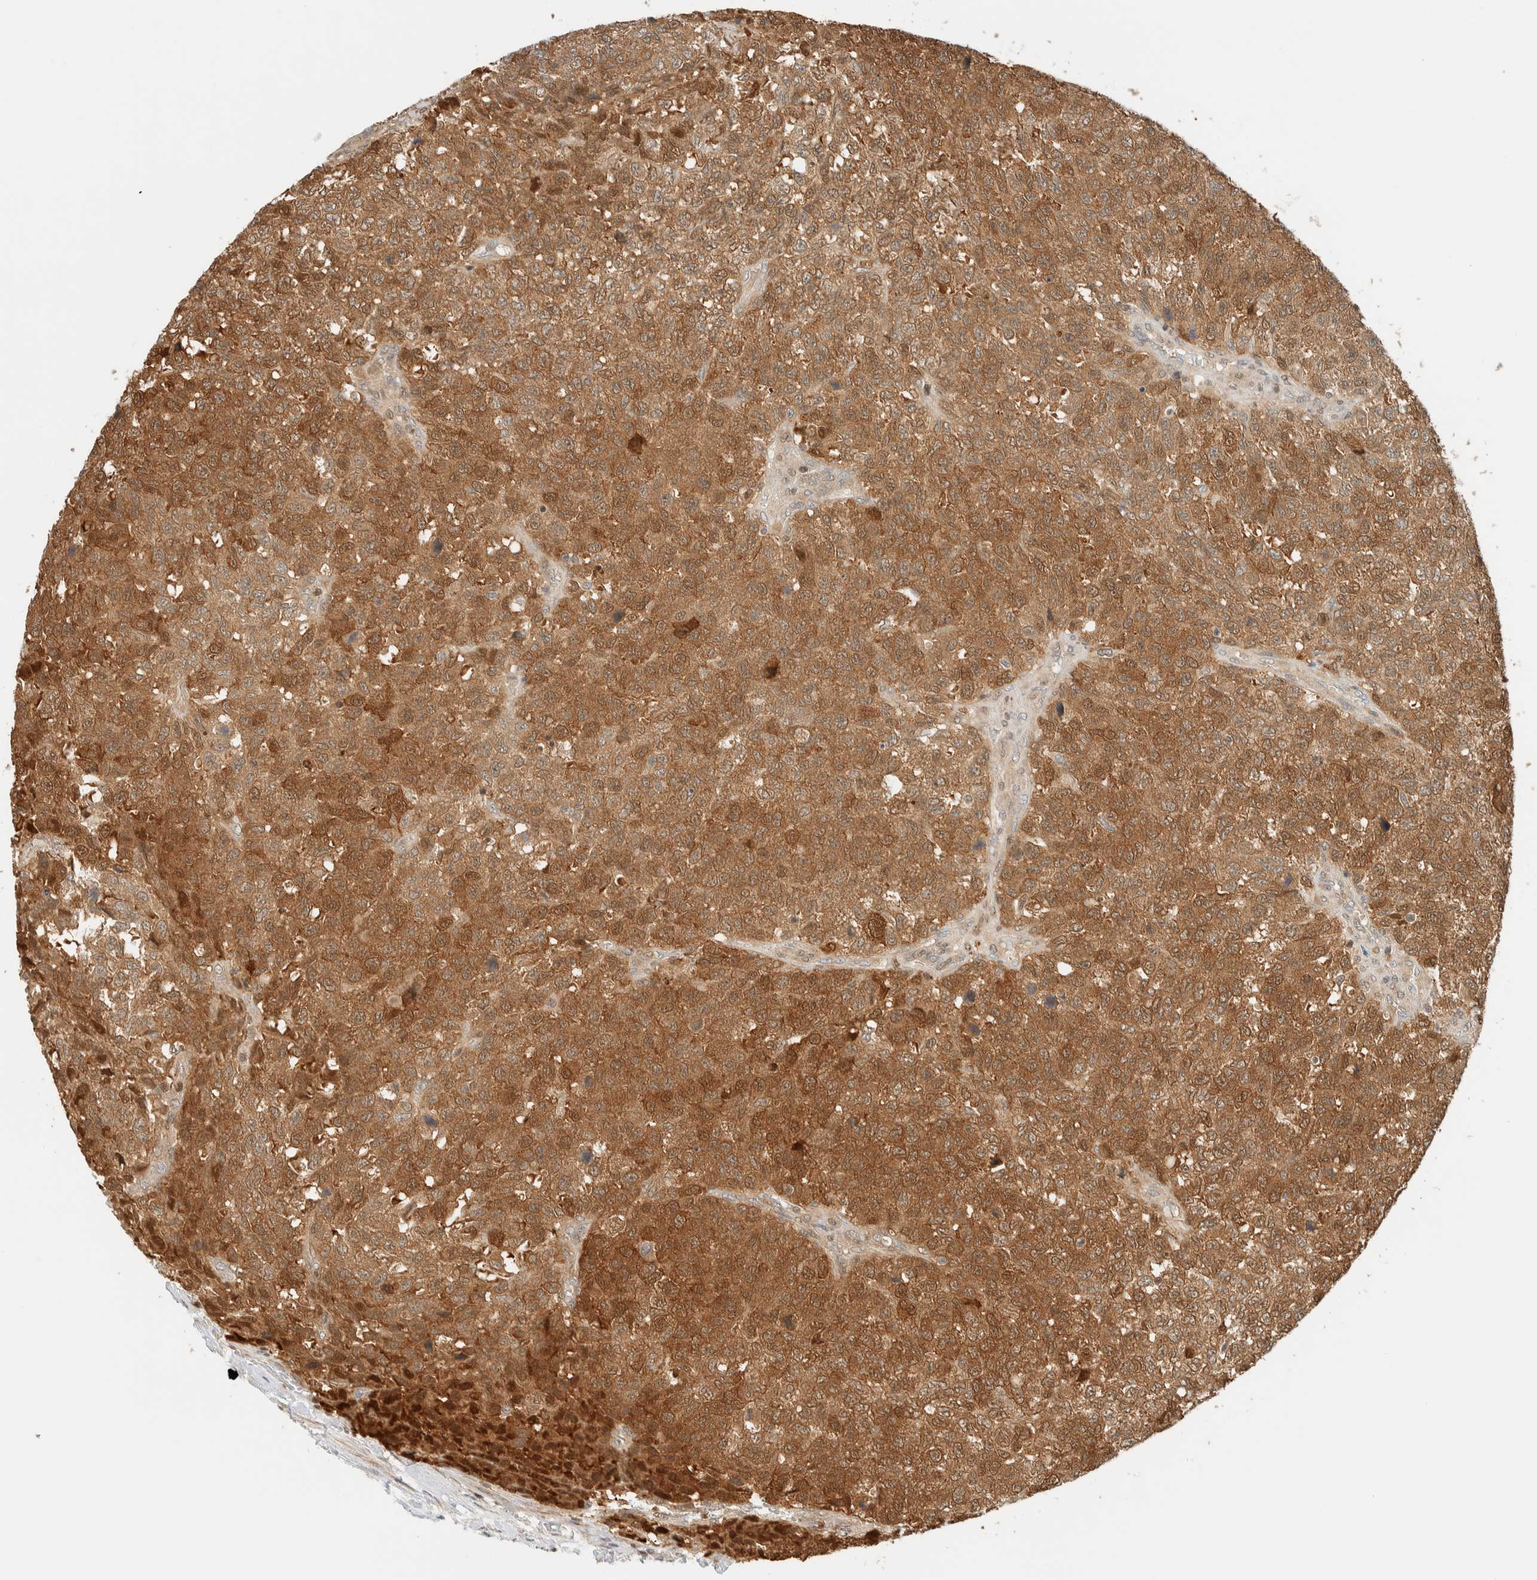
{"staining": {"intensity": "moderate", "quantity": ">75%", "location": "cytoplasmic/membranous"}, "tissue": "testis cancer", "cell_type": "Tumor cells", "image_type": "cancer", "snomed": [{"axis": "morphology", "description": "Seminoma, NOS"}, {"axis": "topography", "description": "Testis"}], "caption": "Protein expression by immunohistochemistry (IHC) shows moderate cytoplasmic/membranous expression in about >75% of tumor cells in seminoma (testis).", "gene": "ZBTB37", "patient": {"sex": "male", "age": 59}}